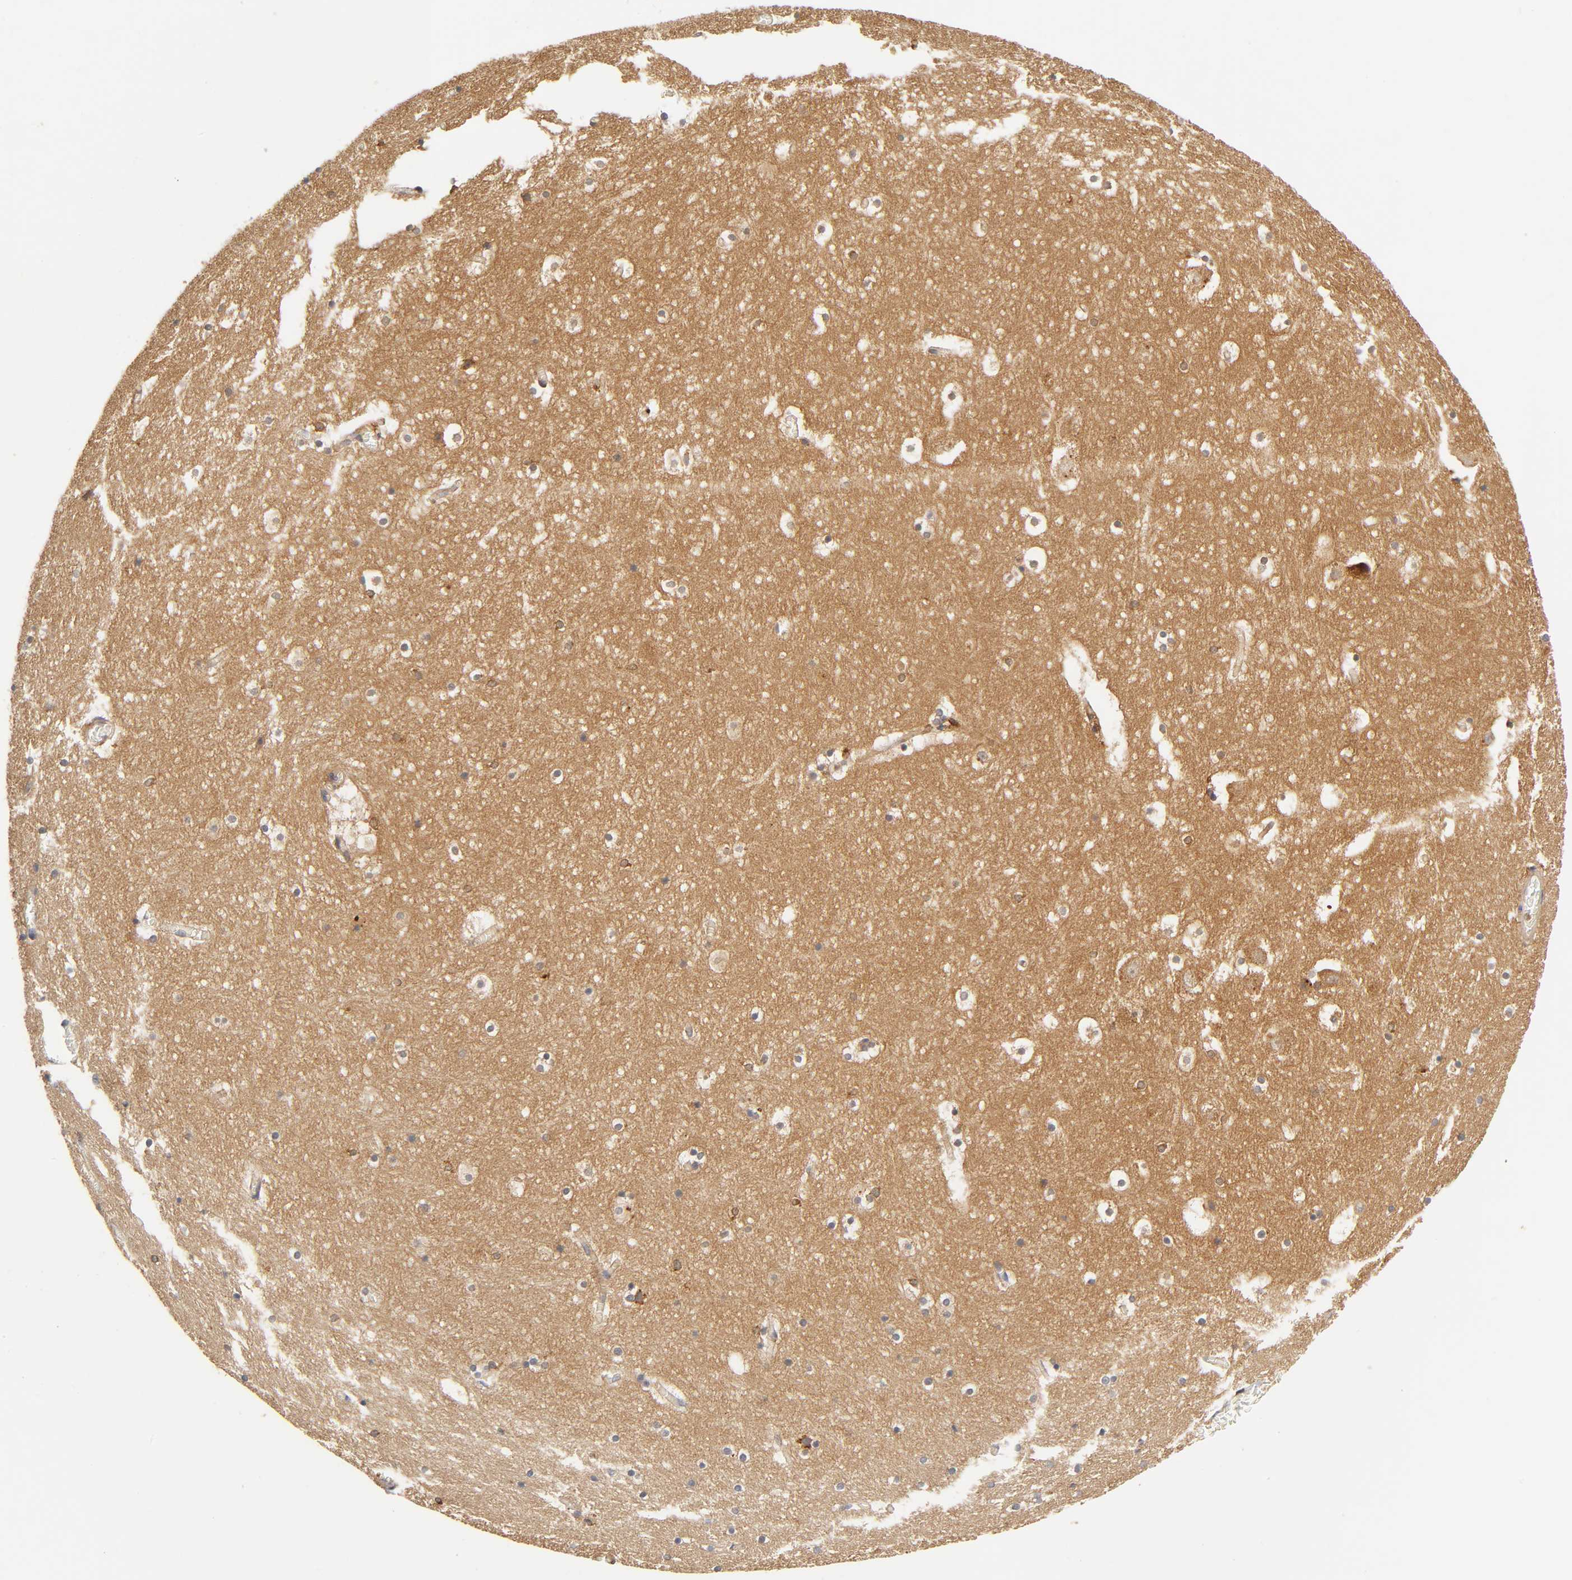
{"staining": {"intensity": "moderate", "quantity": "25%-75%", "location": "cytoplasmic/membranous"}, "tissue": "hippocampus", "cell_type": "Glial cells", "image_type": "normal", "snomed": [{"axis": "morphology", "description": "Normal tissue, NOS"}, {"axis": "topography", "description": "Hippocampus"}], "caption": "This image demonstrates IHC staining of benign human hippocampus, with medium moderate cytoplasmic/membranous staining in about 25%-75% of glial cells.", "gene": "RHOA", "patient": {"sex": "male", "age": 45}}